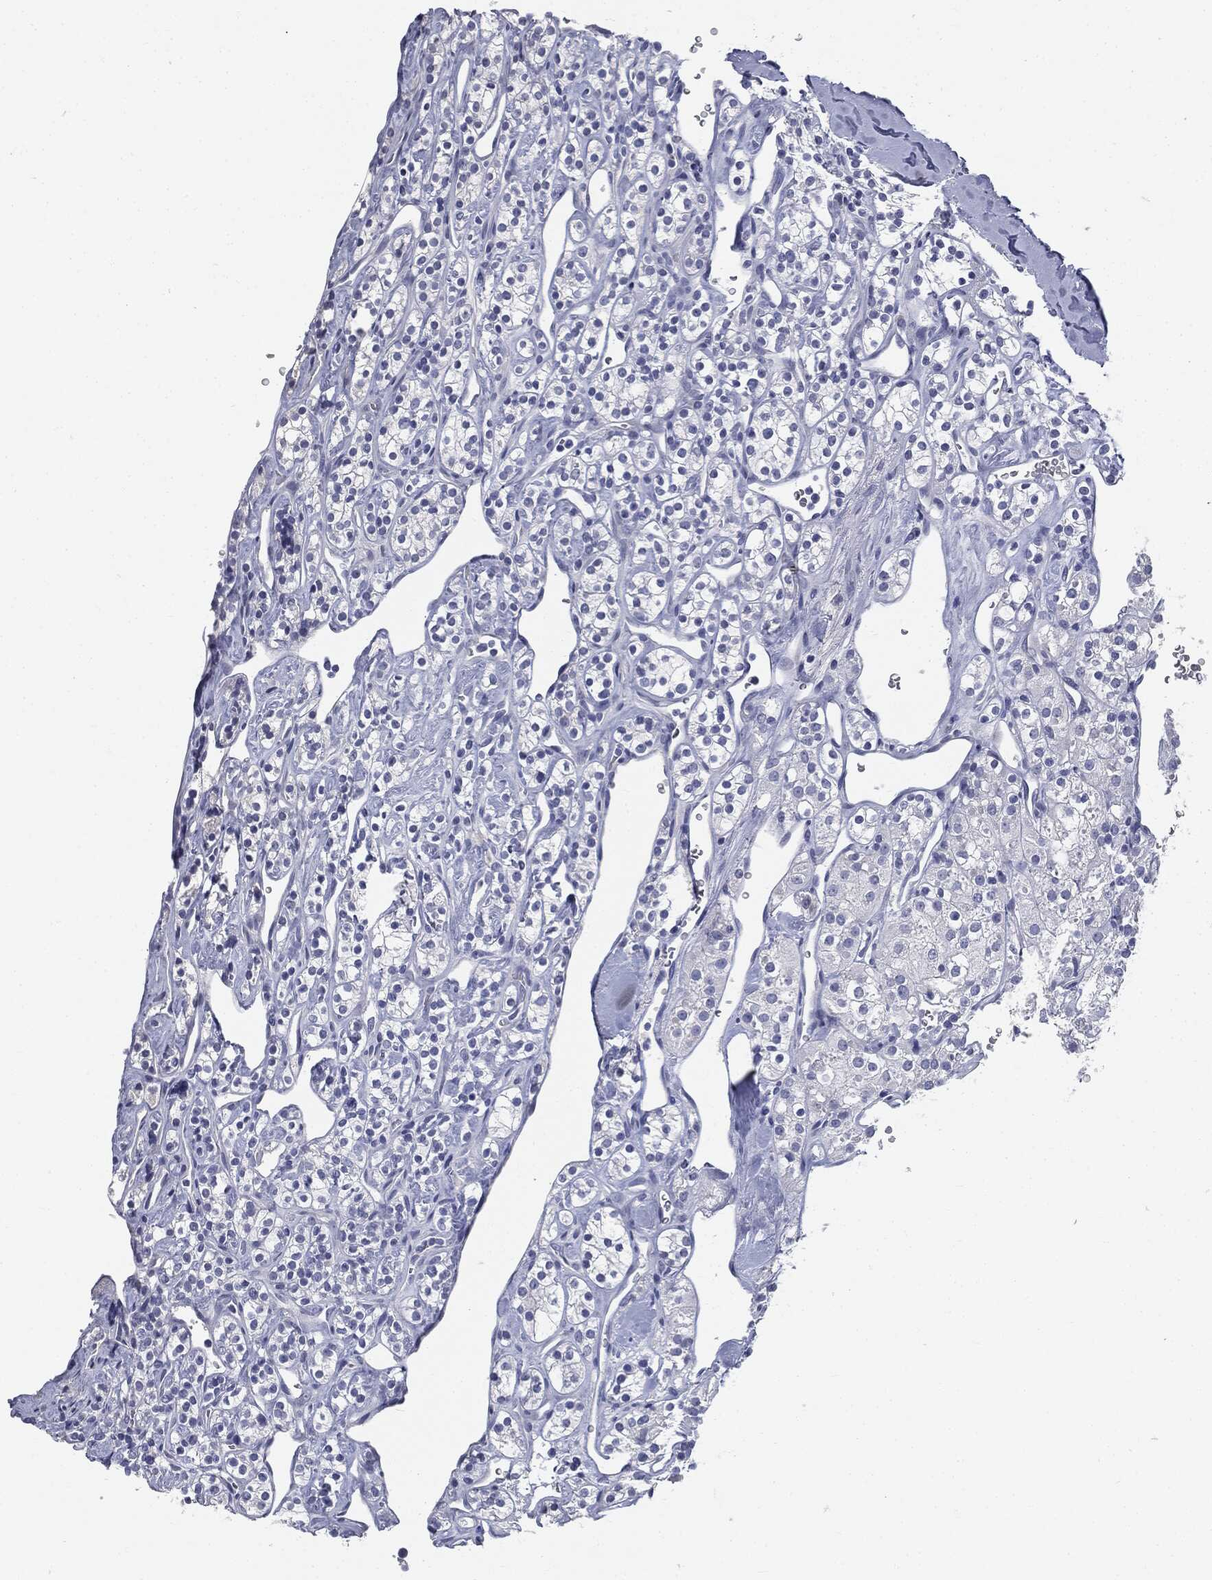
{"staining": {"intensity": "negative", "quantity": "none", "location": "none"}, "tissue": "renal cancer", "cell_type": "Tumor cells", "image_type": "cancer", "snomed": [{"axis": "morphology", "description": "Adenocarcinoma, NOS"}, {"axis": "topography", "description": "Kidney"}], "caption": "Immunohistochemistry image of neoplastic tissue: adenocarcinoma (renal) stained with DAB (3,3'-diaminobenzidine) reveals no significant protein expression in tumor cells.", "gene": "AFP", "patient": {"sex": "male", "age": 77}}